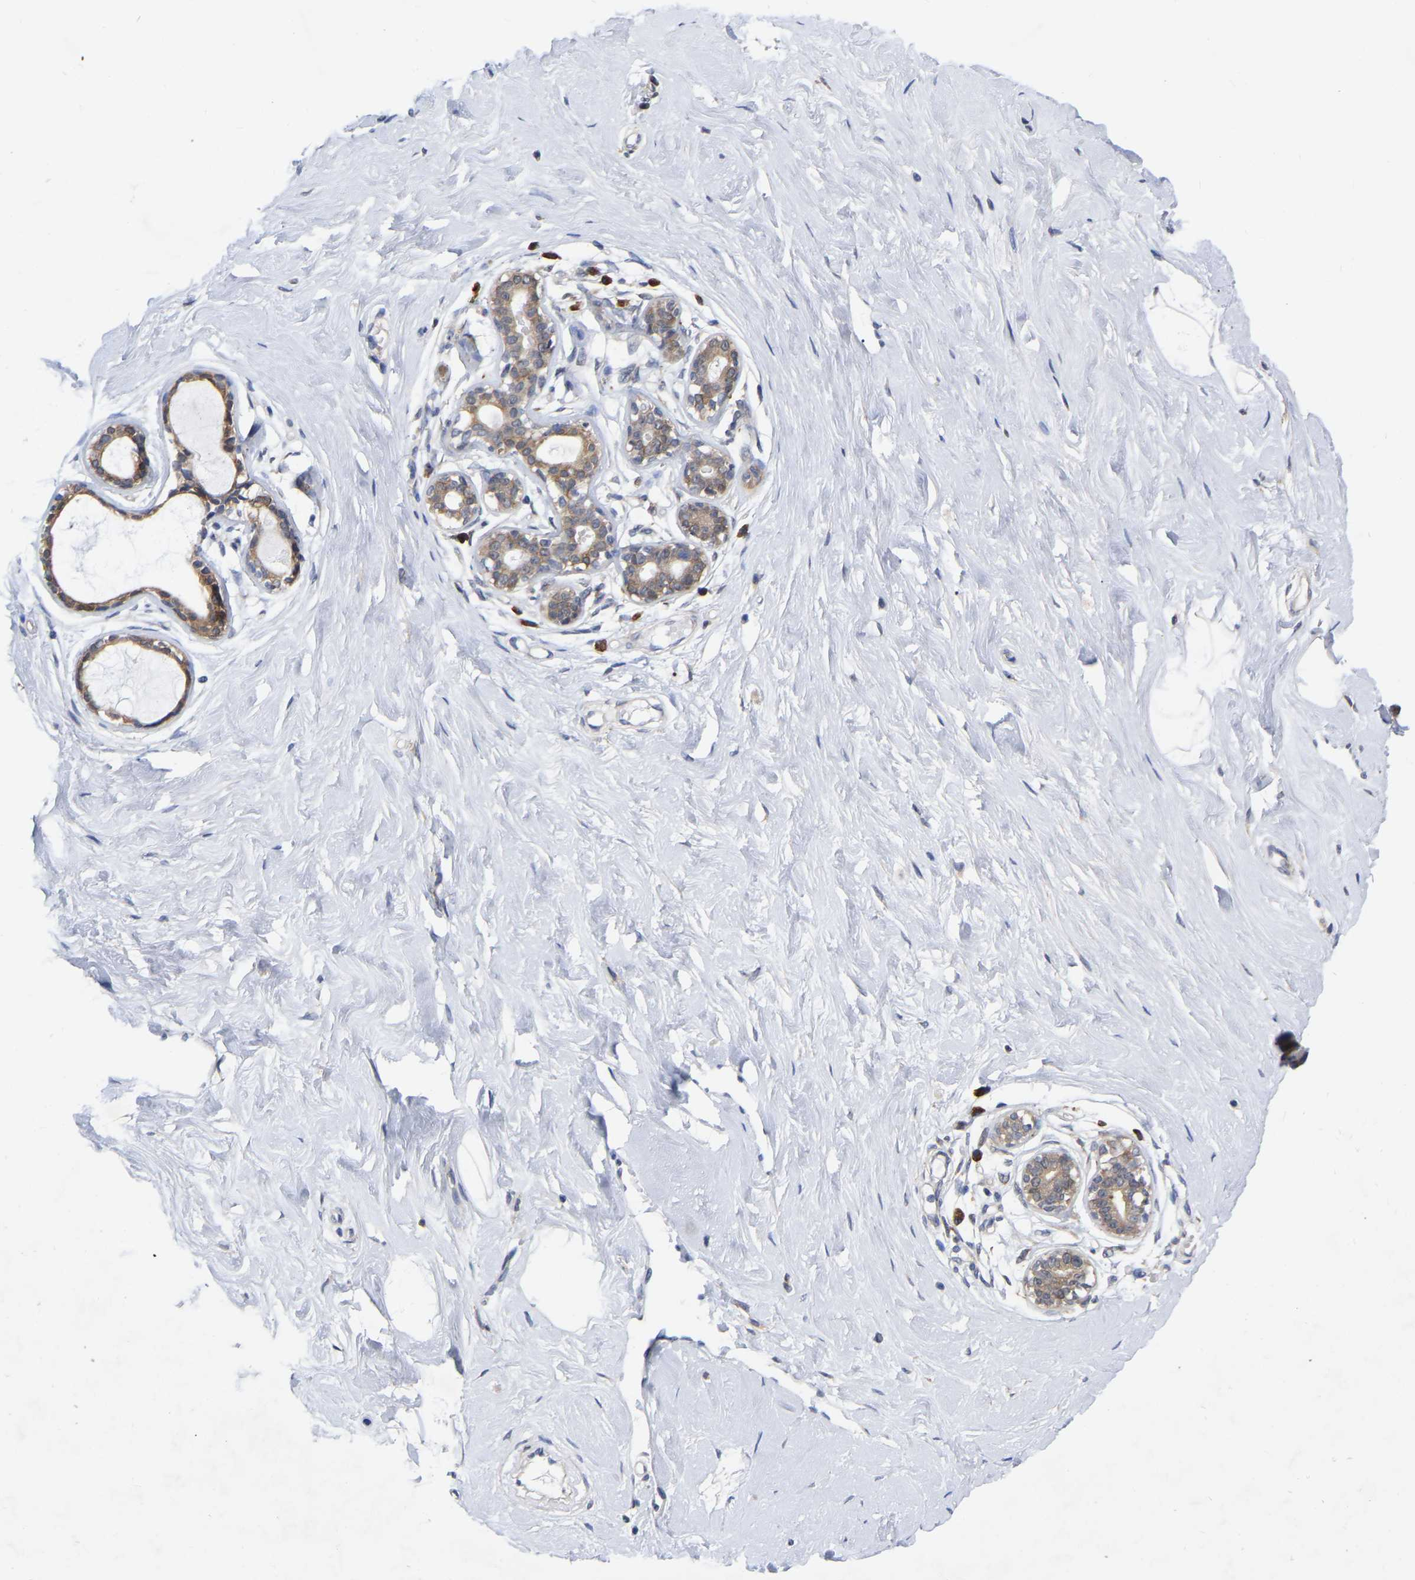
{"staining": {"intensity": "negative", "quantity": "none", "location": "none"}, "tissue": "breast", "cell_type": "Adipocytes", "image_type": "normal", "snomed": [{"axis": "morphology", "description": "Normal tissue, NOS"}, {"axis": "topography", "description": "Breast"}], "caption": "Micrograph shows no protein expression in adipocytes of normal breast.", "gene": "UBE4B", "patient": {"sex": "female", "age": 23}}